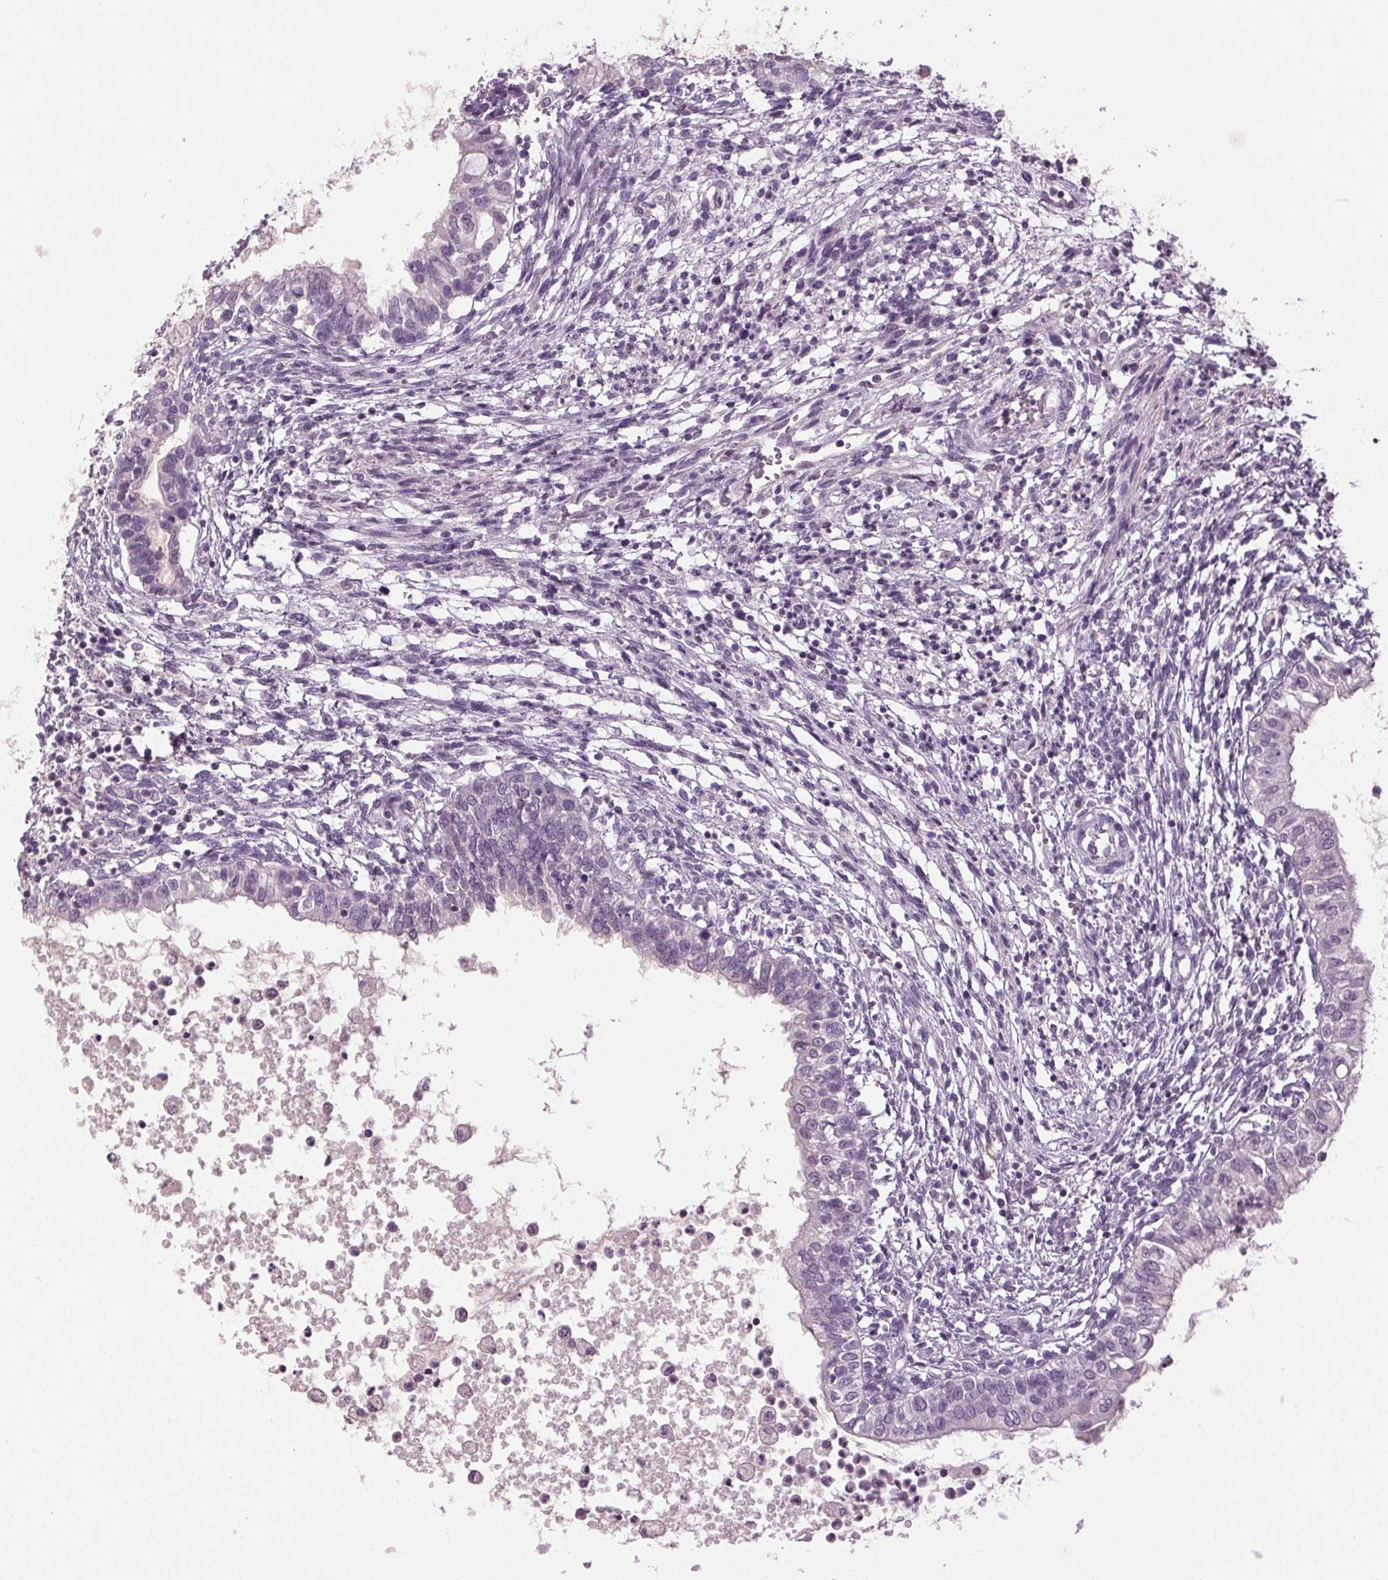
{"staining": {"intensity": "negative", "quantity": "none", "location": "none"}, "tissue": "testis cancer", "cell_type": "Tumor cells", "image_type": "cancer", "snomed": [{"axis": "morphology", "description": "Carcinoma, Embryonal, NOS"}, {"axis": "topography", "description": "Testis"}], "caption": "Immunohistochemical staining of testis embryonal carcinoma exhibits no significant positivity in tumor cells.", "gene": "DNAH12", "patient": {"sex": "male", "age": 37}}